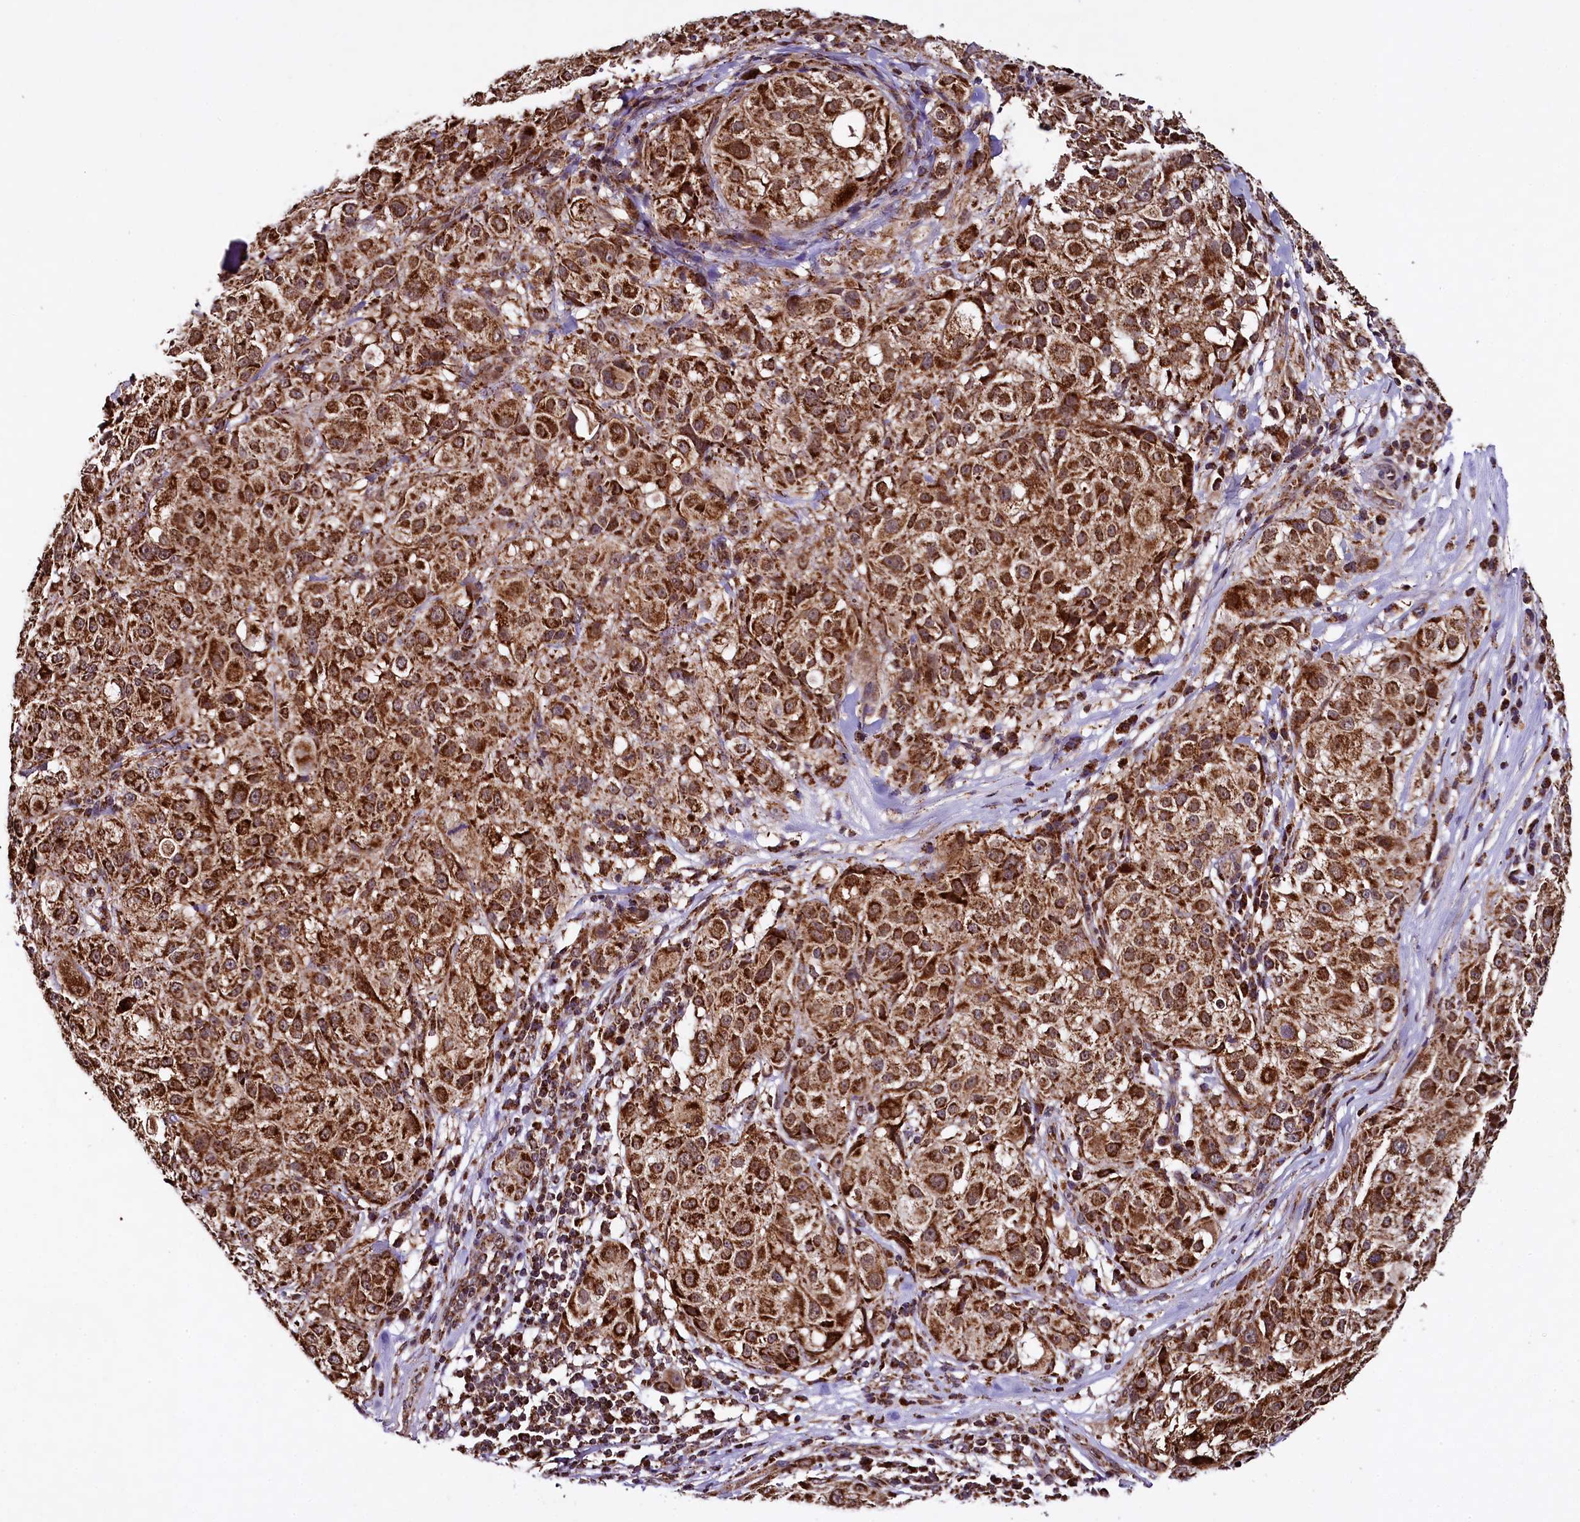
{"staining": {"intensity": "strong", "quantity": ">75%", "location": "cytoplasmic/membranous"}, "tissue": "melanoma", "cell_type": "Tumor cells", "image_type": "cancer", "snomed": [{"axis": "morphology", "description": "Necrosis, NOS"}, {"axis": "morphology", "description": "Malignant melanoma, NOS"}, {"axis": "topography", "description": "Skin"}], "caption": "Immunohistochemistry (IHC) of human malignant melanoma shows high levels of strong cytoplasmic/membranous staining in about >75% of tumor cells. The protein is stained brown, and the nuclei are stained in blue (DAB (3,3'-diaminobenzidine) IHC with brightfield microscopy, high magnification).", "gene": "KLC2", "patient": {"sex": "female", "age": 87}}